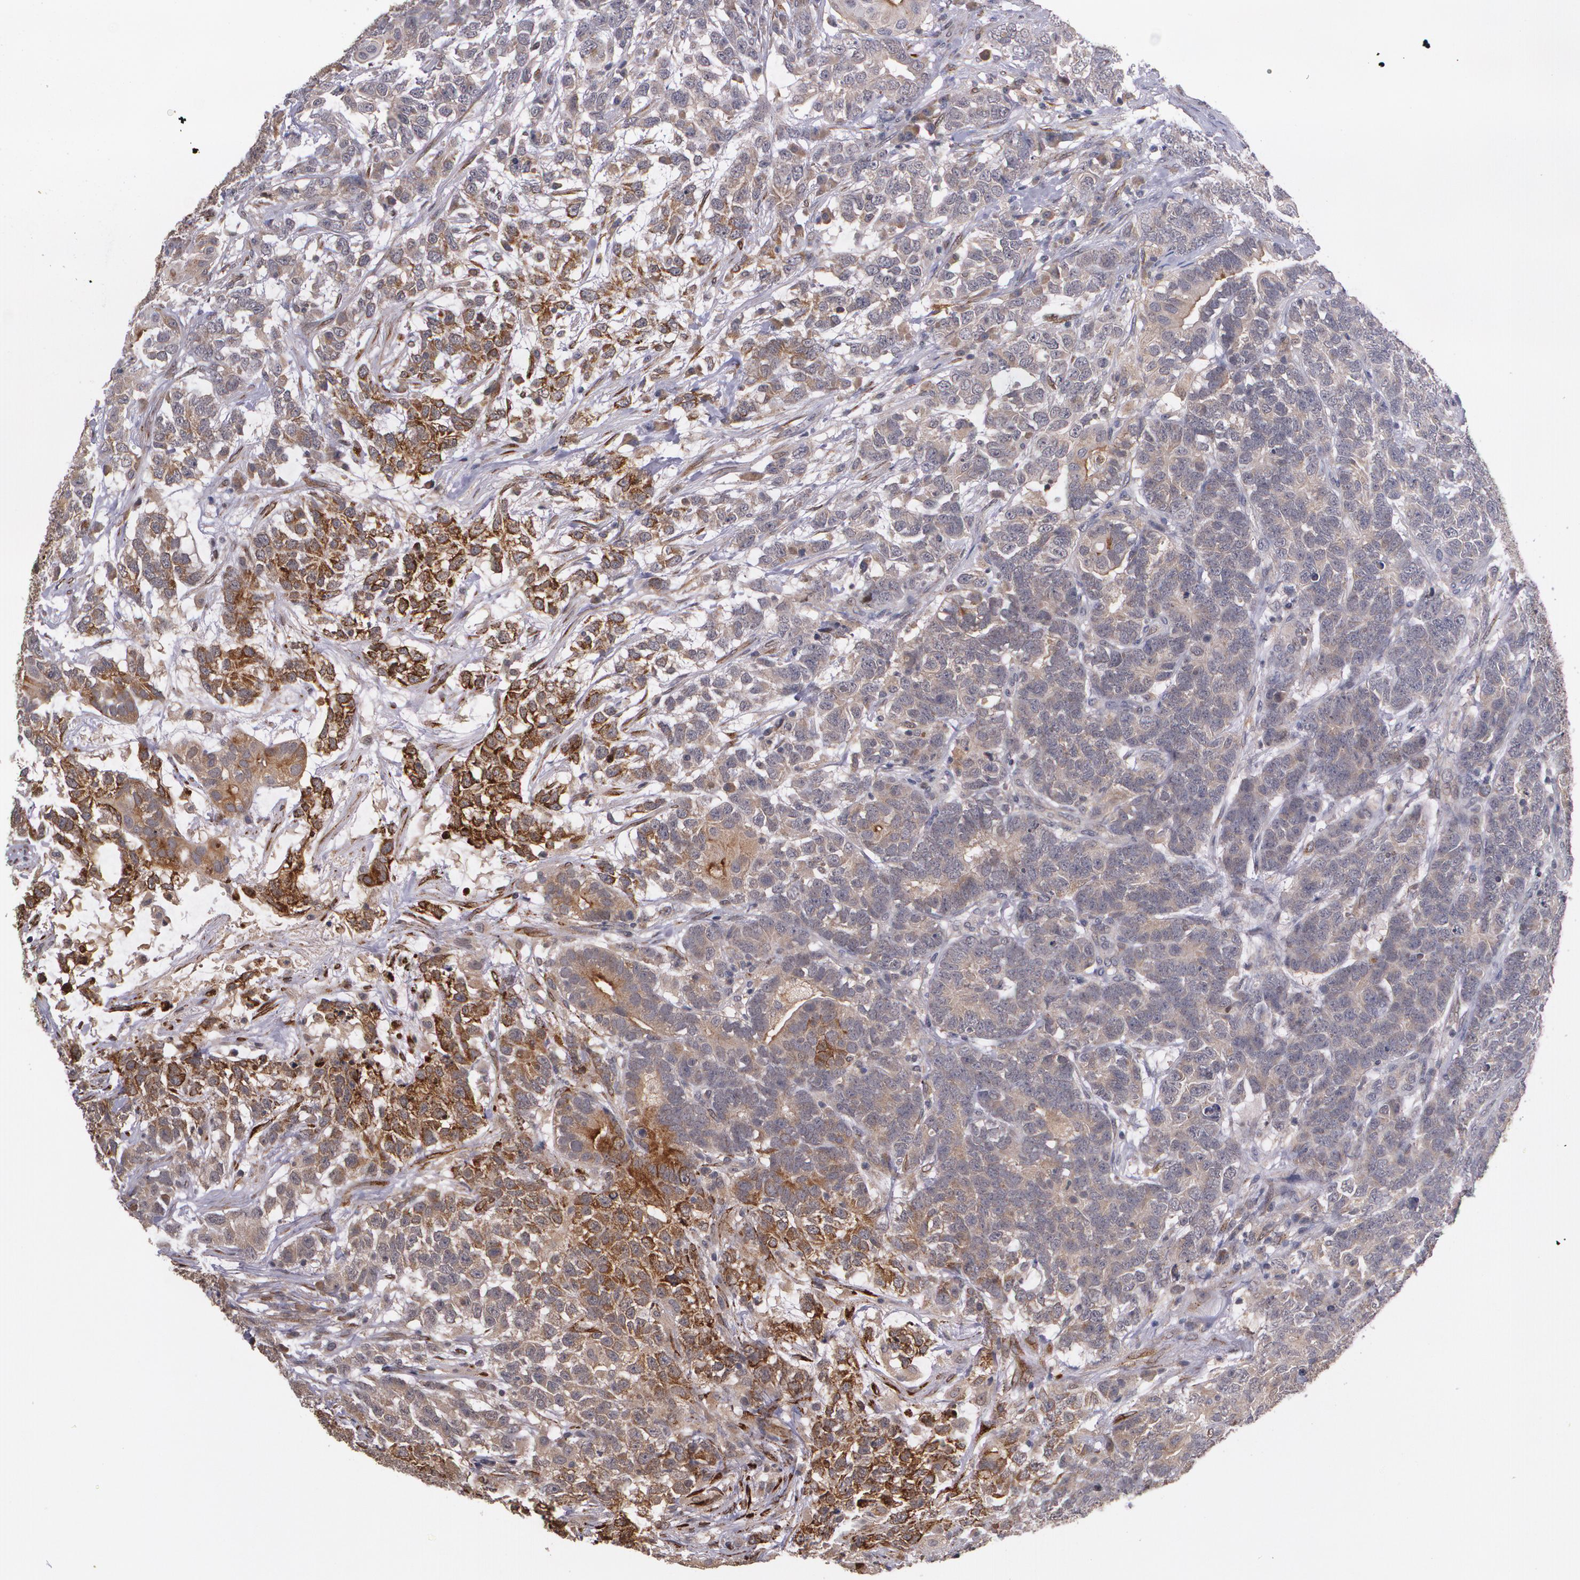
{"staining": {"intensity": "moderate", "quantity": "25%-75%", "location": "cytoplasmic/membranous"}, "tissue": "testis cancer", "cell_type": "Tumor cells", "image_type": "cancer", "snomed": [{"axis": "morphology", "description": "Carcinoma, Embryonal, NOS"}, {"axis": "topography", "description": "Testis"}], "caption": "IHC of testis cancer (embryonal carcinoma) demonstrates medium levels of moderate cytoplasmic/membranous expression in approximately 25%-75% of tumor cells. The protein of interest is stained brown, and the nuclei are stained in blue (DAB (3,3'-diaminobenzidine) IHC with brightfield microscopy, high magnification).", "gene": "IFNGR2", "patient": {"sex": "male", "age": 26}}